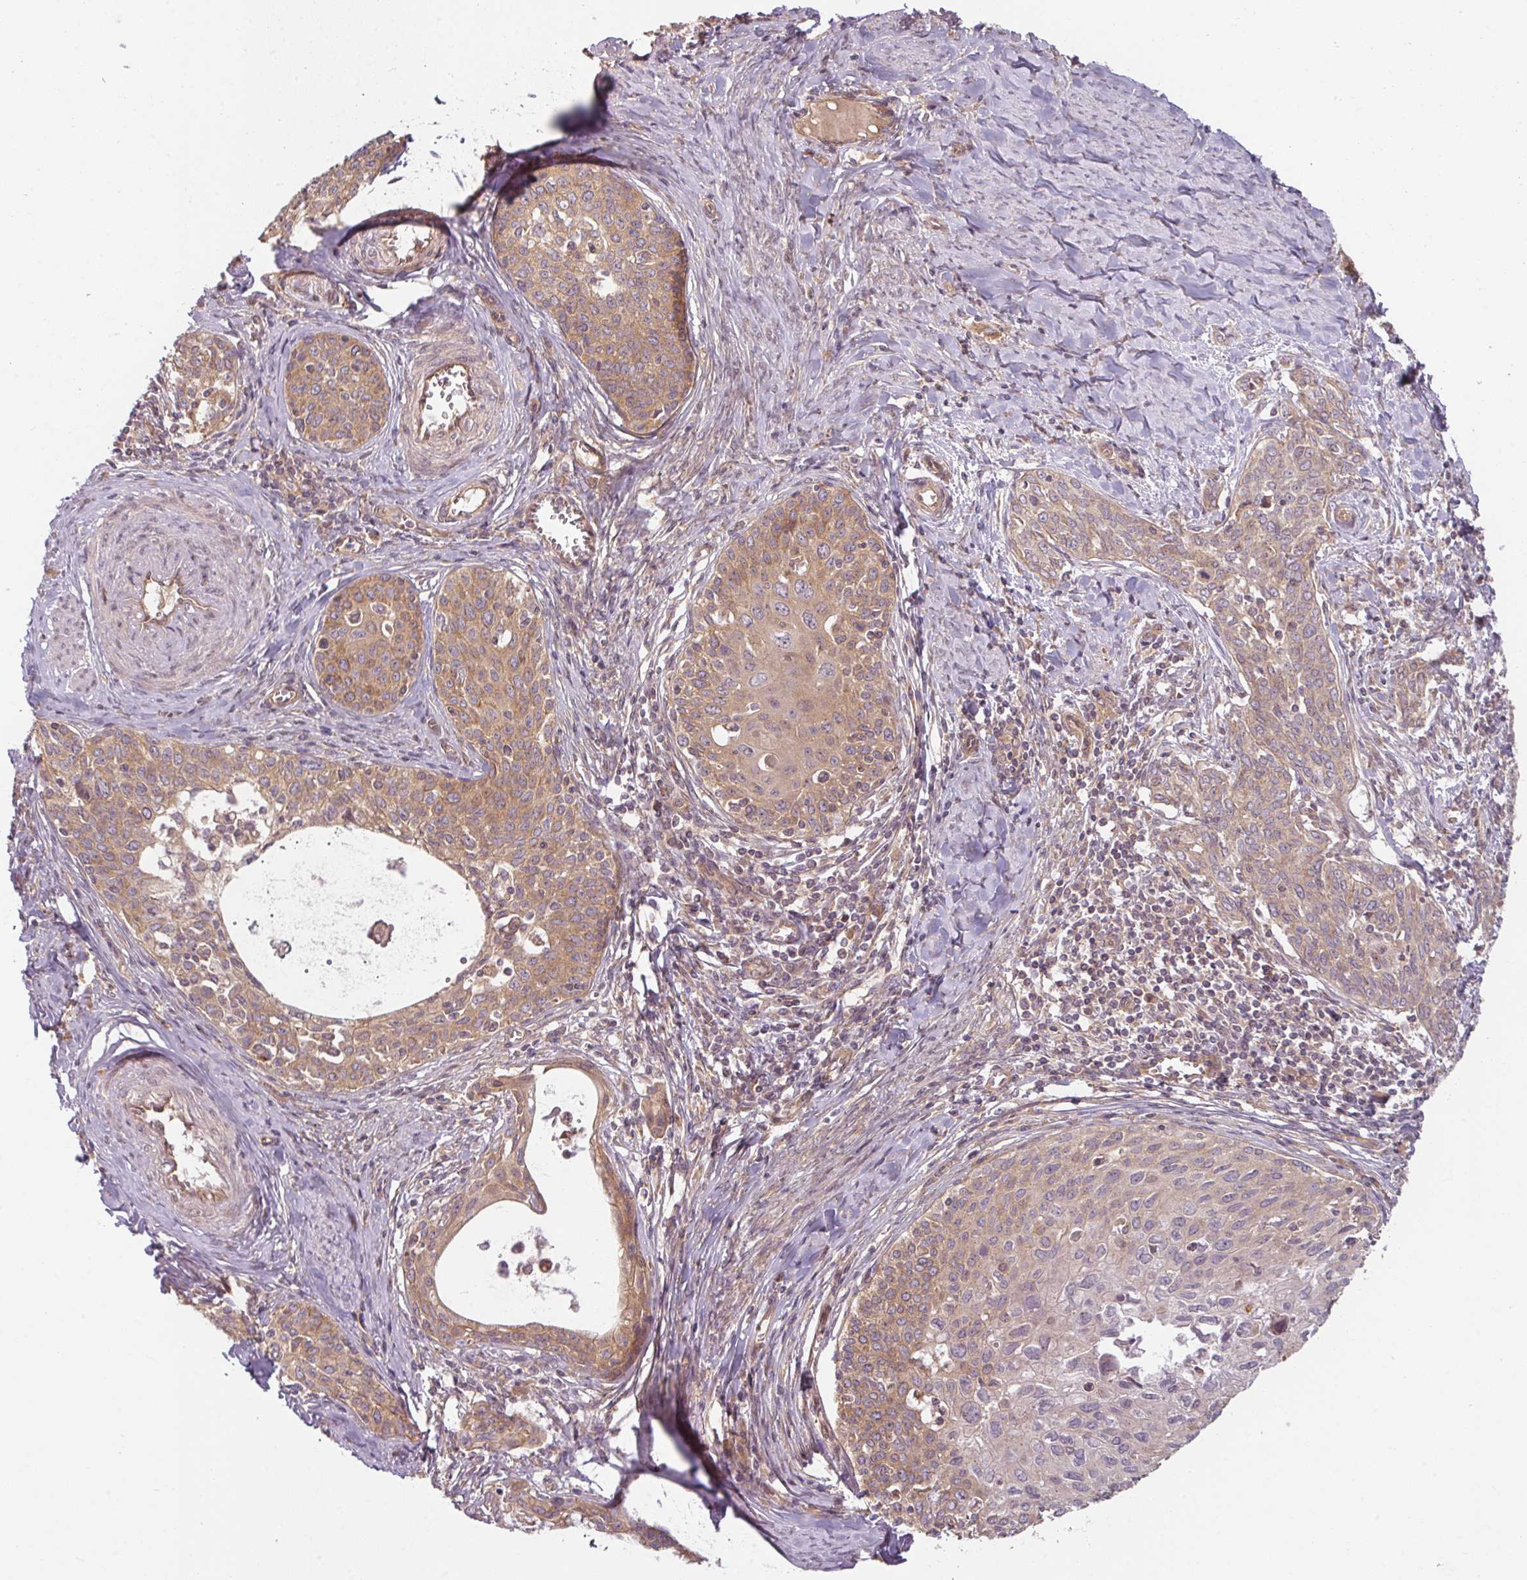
{"staining": {"intensity": "moderate", "quantity": ">75%", "location": "cytoplasmic/membranous"}, "tissue": "cervical cancer", "cell_type": "Tumor cells", "image_type": "cancer", "snomed": [{"axis": "morphology", "description": "Squamous cell carcinoma, NOS"}, {"axis": "morphology", "description": "Adenocarcinoma, NOS"}, {"axis": "topography", "description": "Cervix"}], "caption": "Approximately >75% of tumor cells in cervical adenocarcinoma reveal moderate cytoplasmic/membranous protein expression as visualized by brown immunohistochemical staining.", "gene": "RNF31", "patient": {"sex": "female", "age": 52}}